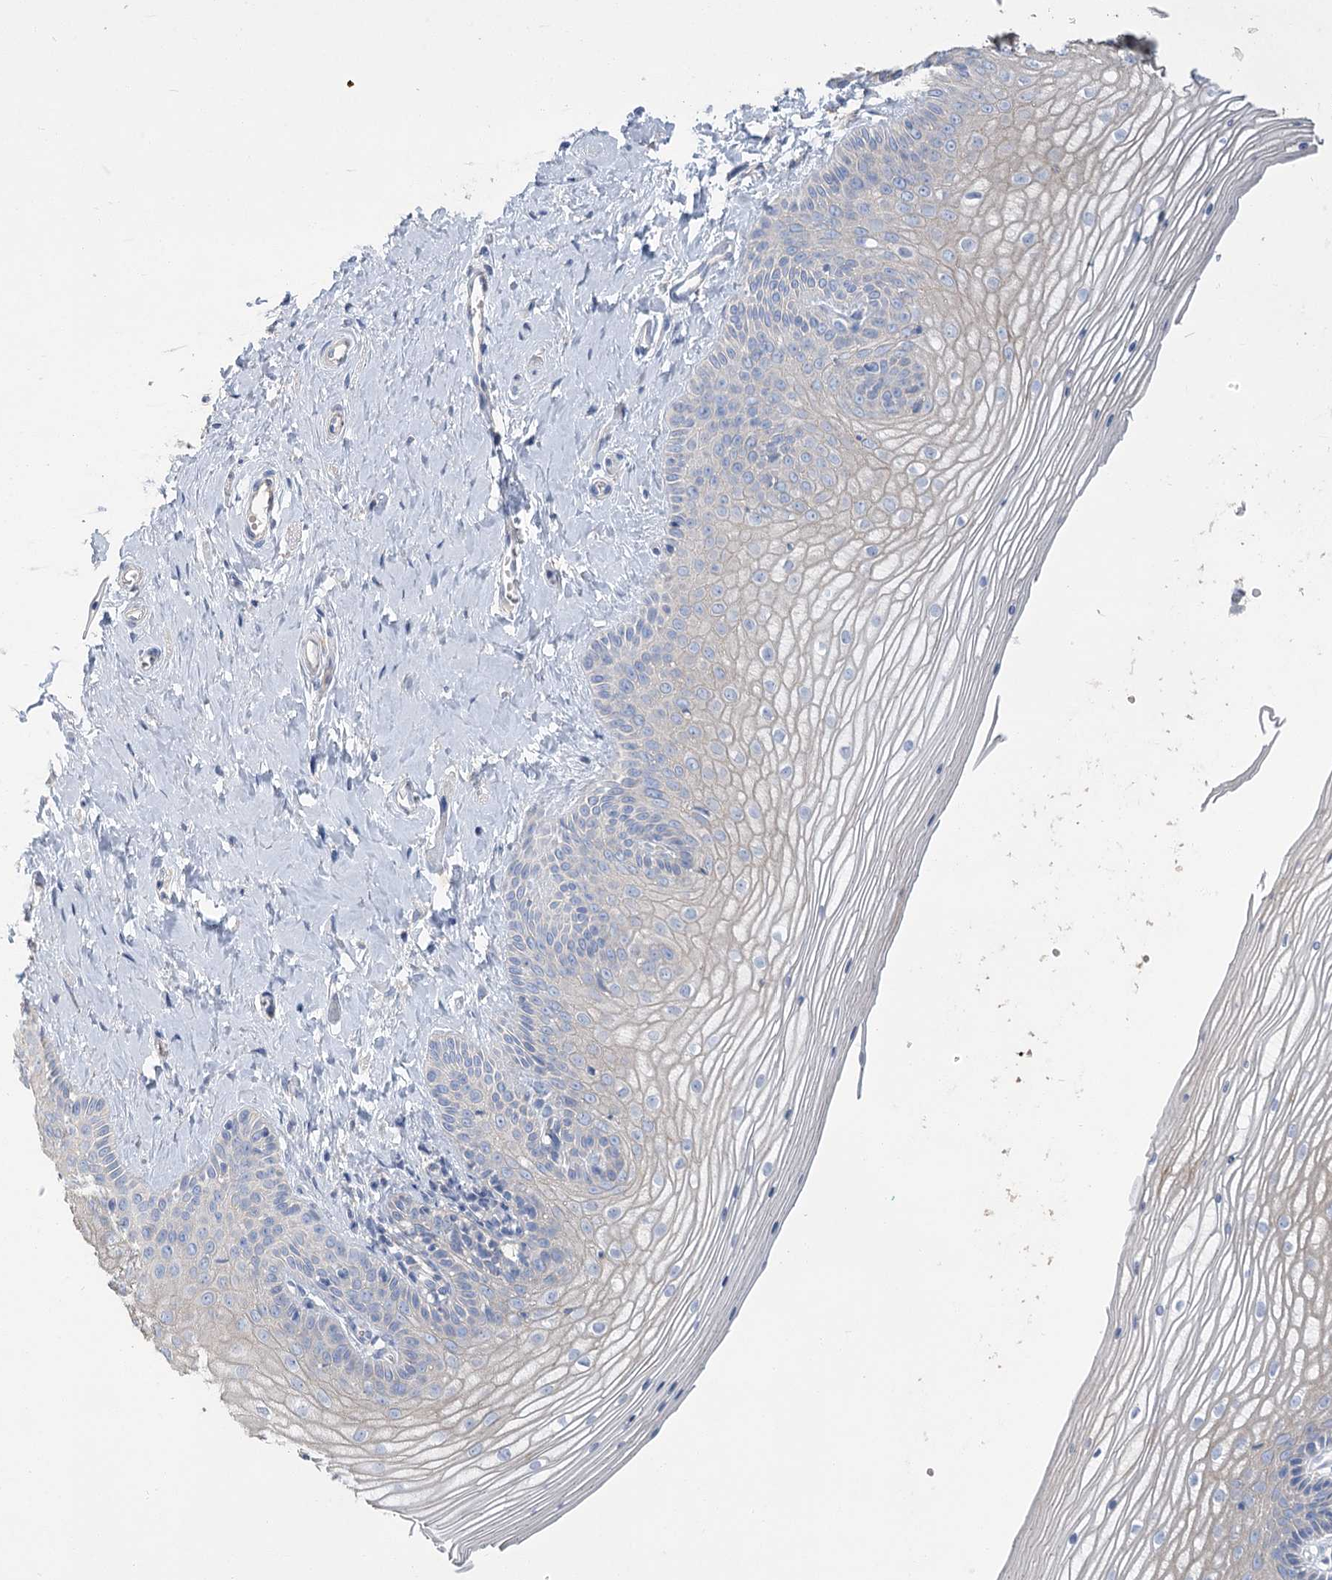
{"staining": {"intensity": "negative", "quantity": "none", "location": "none"}, "tissue": "vagina", "cell_type": "Squamous epithelial cells", "image_type": "normal", "snomed": [{"axis": "morphology", "description": "Normal tissue, NOS"}, {"axis": "topography", "description": "Vagina"}, {"axis": "topography", "description": "Cervix"}], "caption": "Squamous epithelial cells are negative for protein expression in normal human vagina. The staining was performed using DAB to visualize the protein expression in brown, while the nuclei were stained in blue with hematoxylin (Magnification: 20x).", "gene": "SLC9A3", "patient": {"sex": "female", "age": 40}}